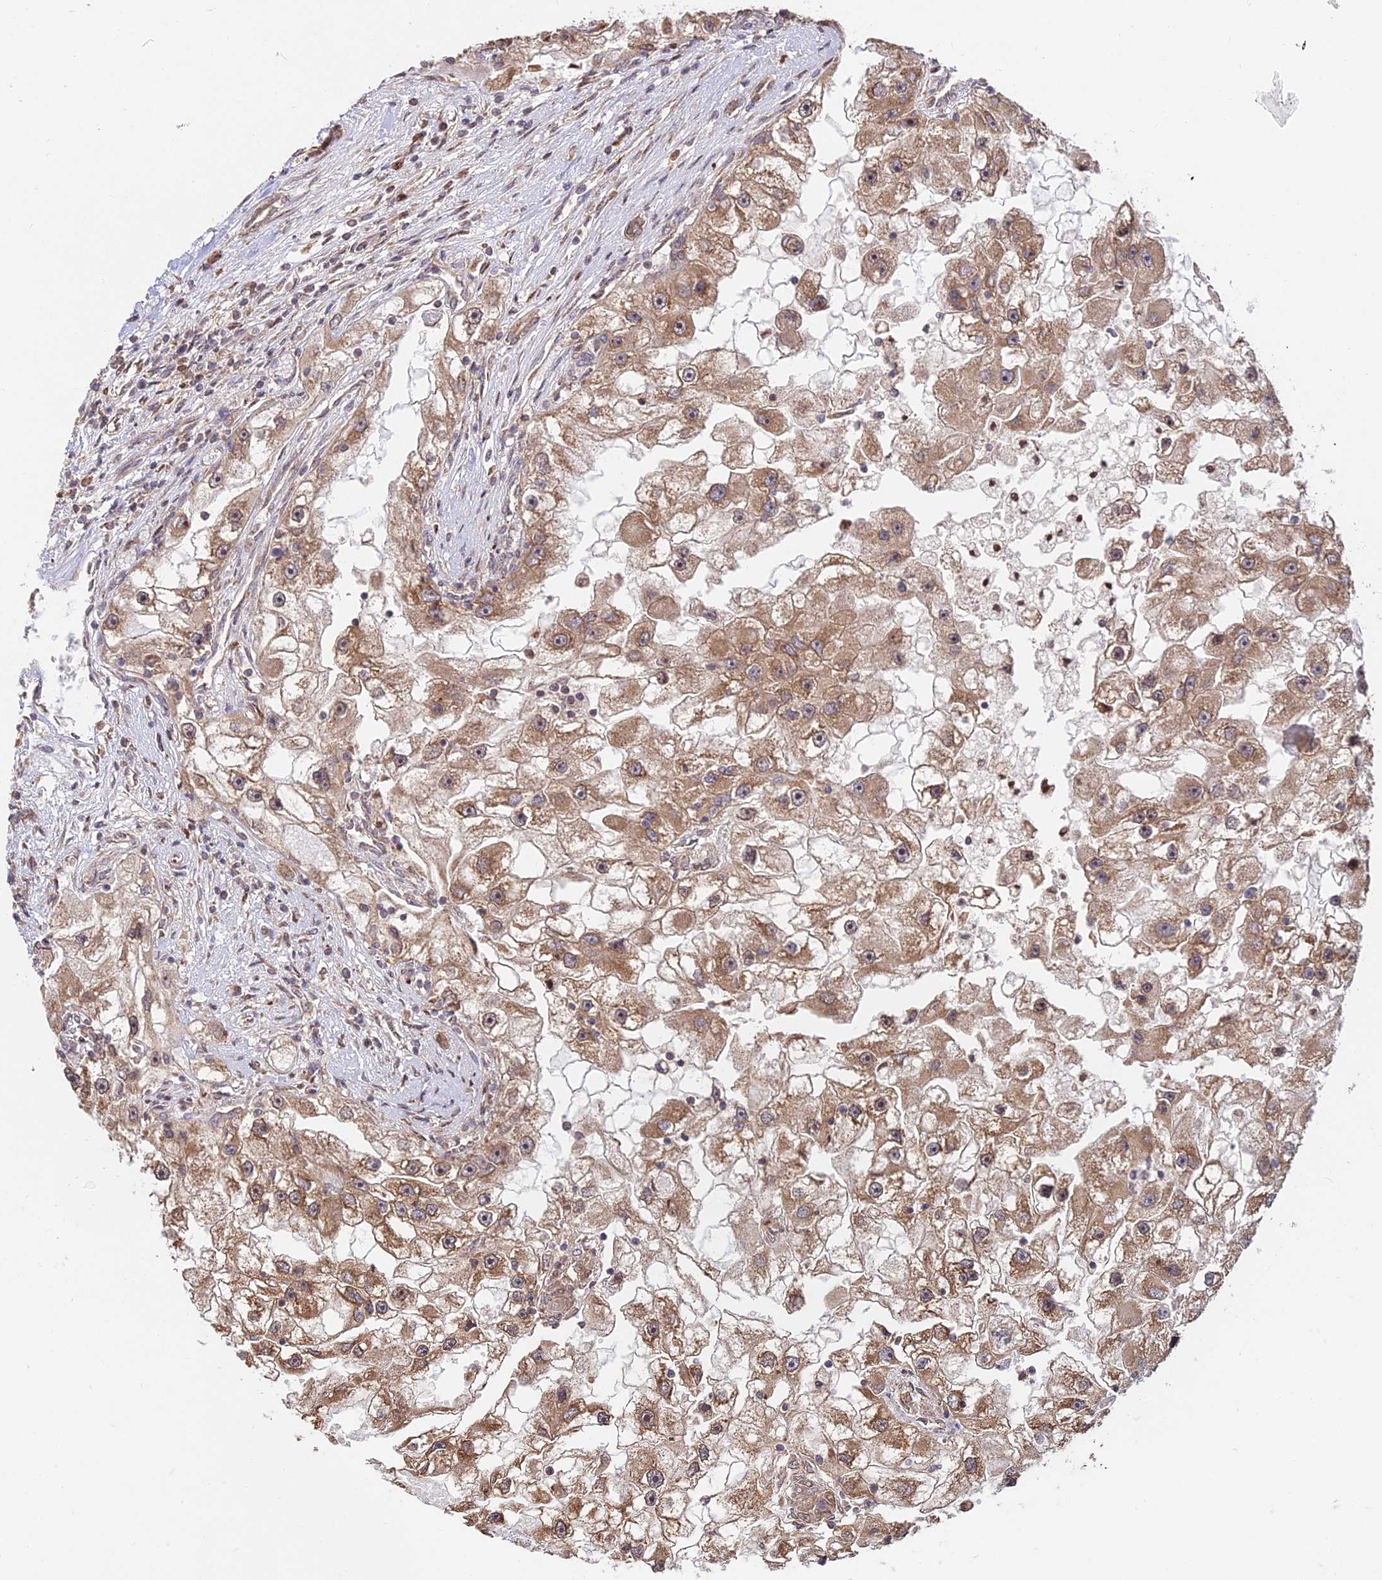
{"staining": {"intensity": "moderate", "quantity": ">75%", "location": "cytoplasmic/membranous"}, "tissue": "renal cancer", "cell_type": "Tumor cells", "image_type": "cancer", "snomed": [{"axis": "morphology", "description": "Adenocarcinoma, NOS"}, {"axis": "topography", "description": "Kidney"}], "caption": "Approximately >75% of tumor cells in renal cancer demonstrate moderate cytoplasmic/membranous protein expression as visualized by brown immunohistochemical staining.", "gene": "RBMS2", "patient": {"sex": "male", "age": 63}}